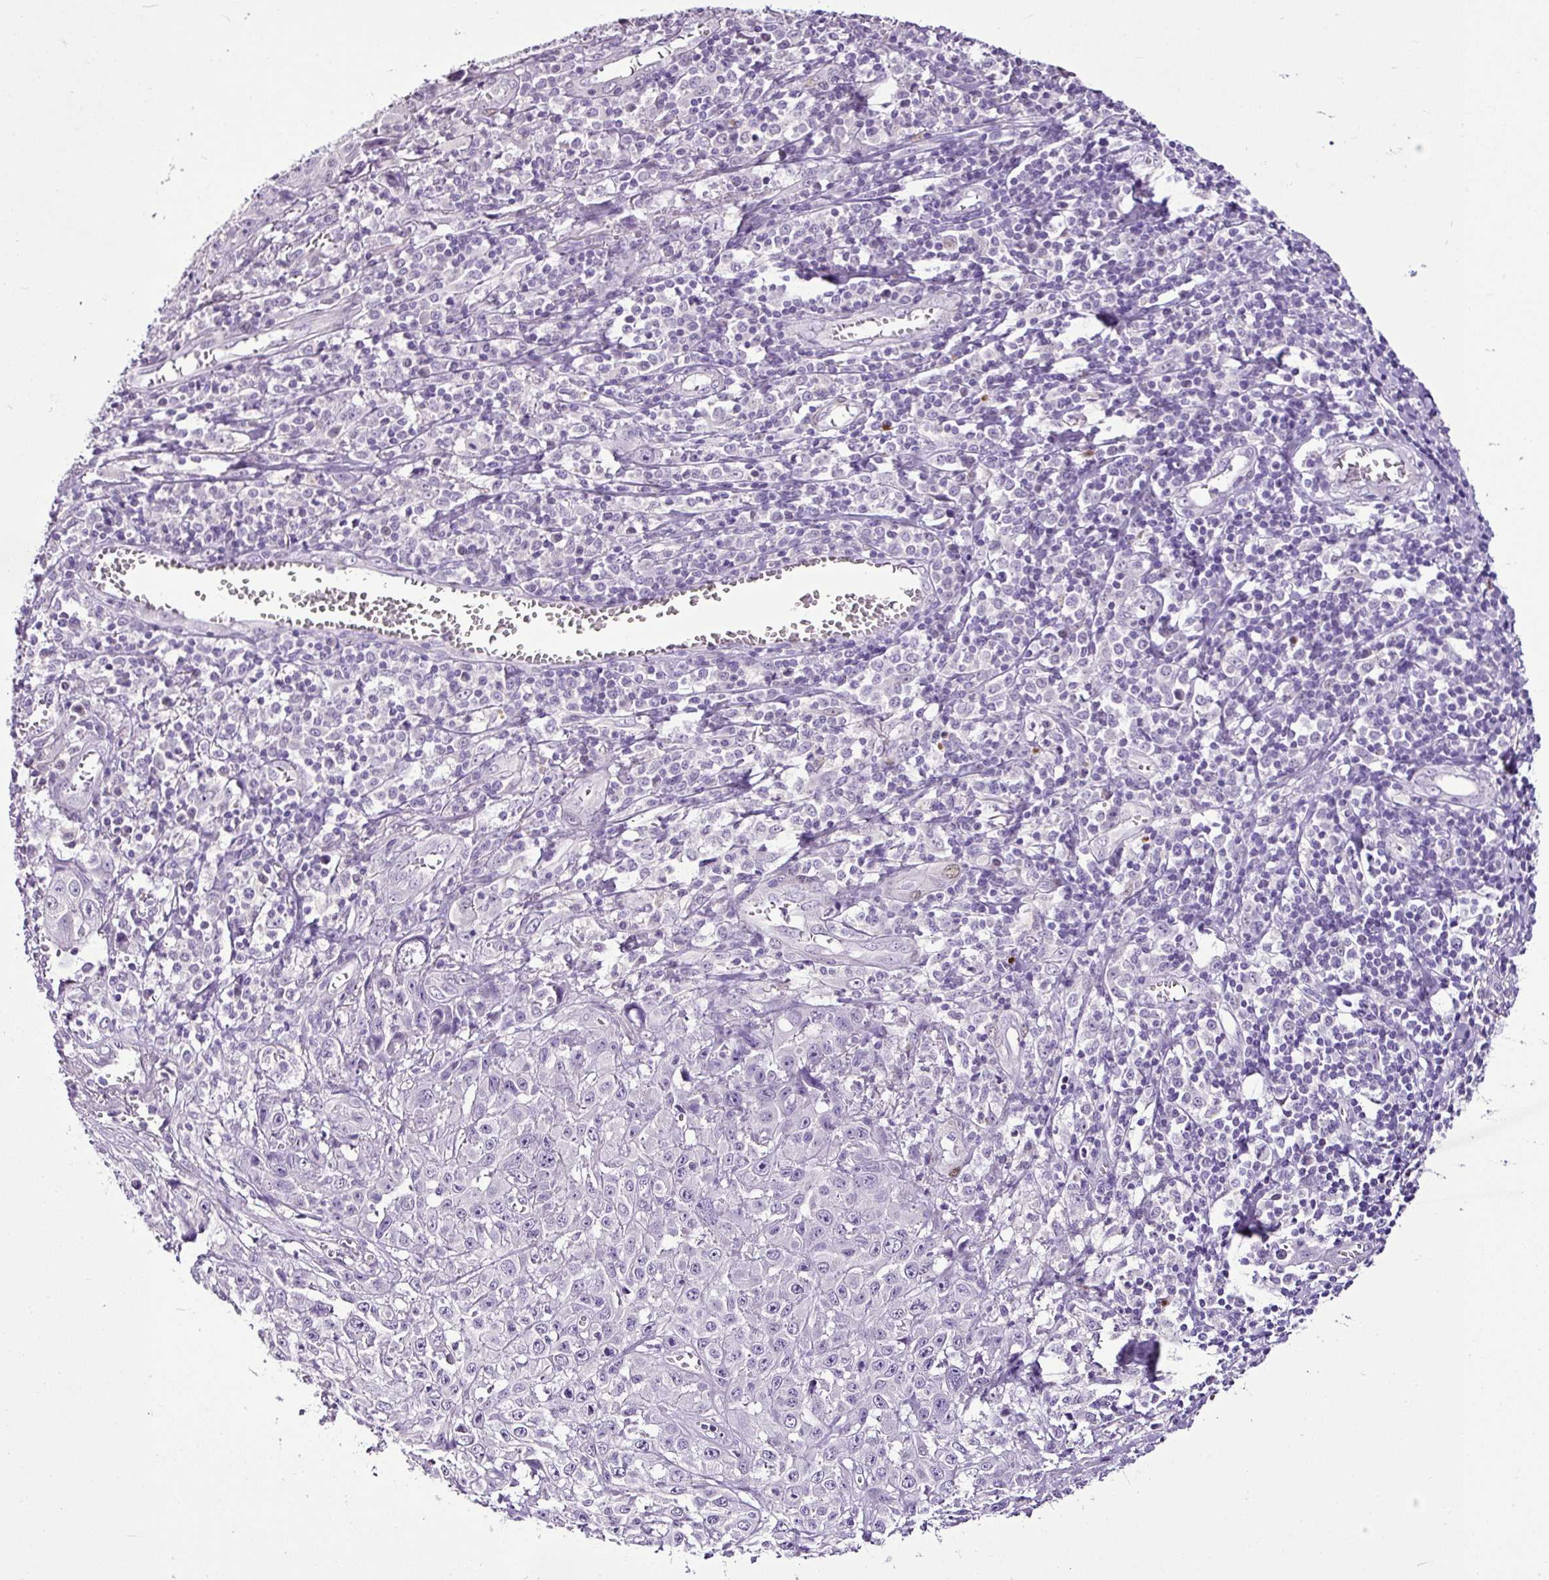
{"staining": {"intensity": "negative", "quantity": "none", "location": "none"}, "tissue": "skin cancer", "cell_type": "Tumor cells", "image_type": "cancer", "snomed": [{"axis": "morphology", "description": "Squamous cell carcinoma, NOS"}, {"axis": "topography", "description": "Skin"}, {"axis": "topography", "description": "Vulva"}], "caption": "The immunohistochemistry (IHC) histopathology image has no significant staining in tumor cells of skin squamous cell carcinoma tissue. (DAB (3,3'-diaminobenzidine) IHC visualized using brightfield microscopy, high magnification).", "gene": "ESR1", "patient": {"sex": "female", "age": 71}}